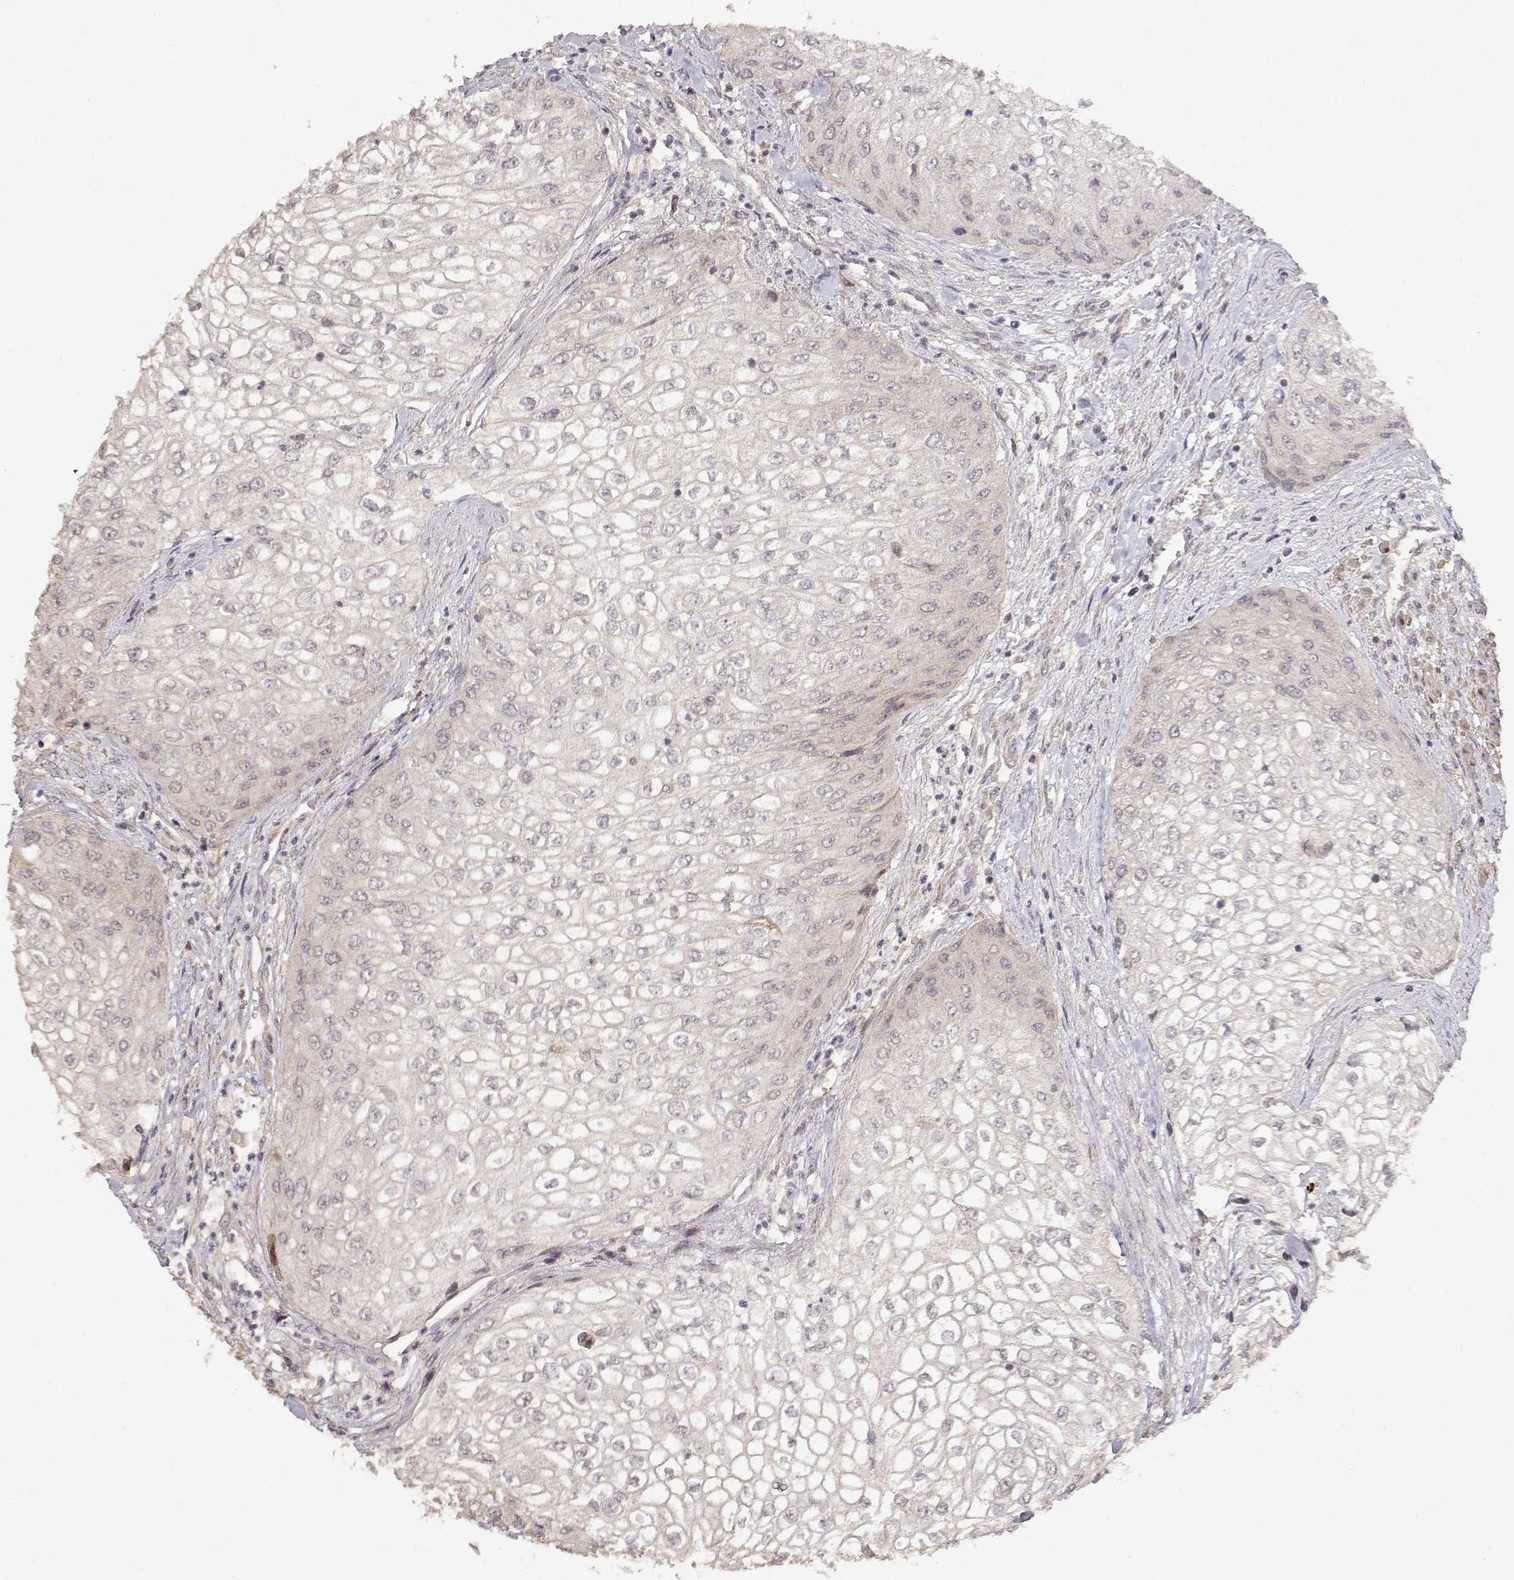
{"staining": {"intensity": "negative", "quantity": "none", "location": "none"}, "tissue": "urothelial cancer", "cell_type": "Tumor cells", "image_type": "cancer", "snomed": [{"axis": "morphology", "description": "Urothelial carcinoma, High grade"}, {"axis": "topography", "description": "Urinary bladder"}], "caption": "Tumor cells show no significant expression in urothelial cancer. (DAB immunohistochemistry with hematoxylin counter stain).", "gene": "PICK1", "patient": {"sex": "male", "age": 62}}